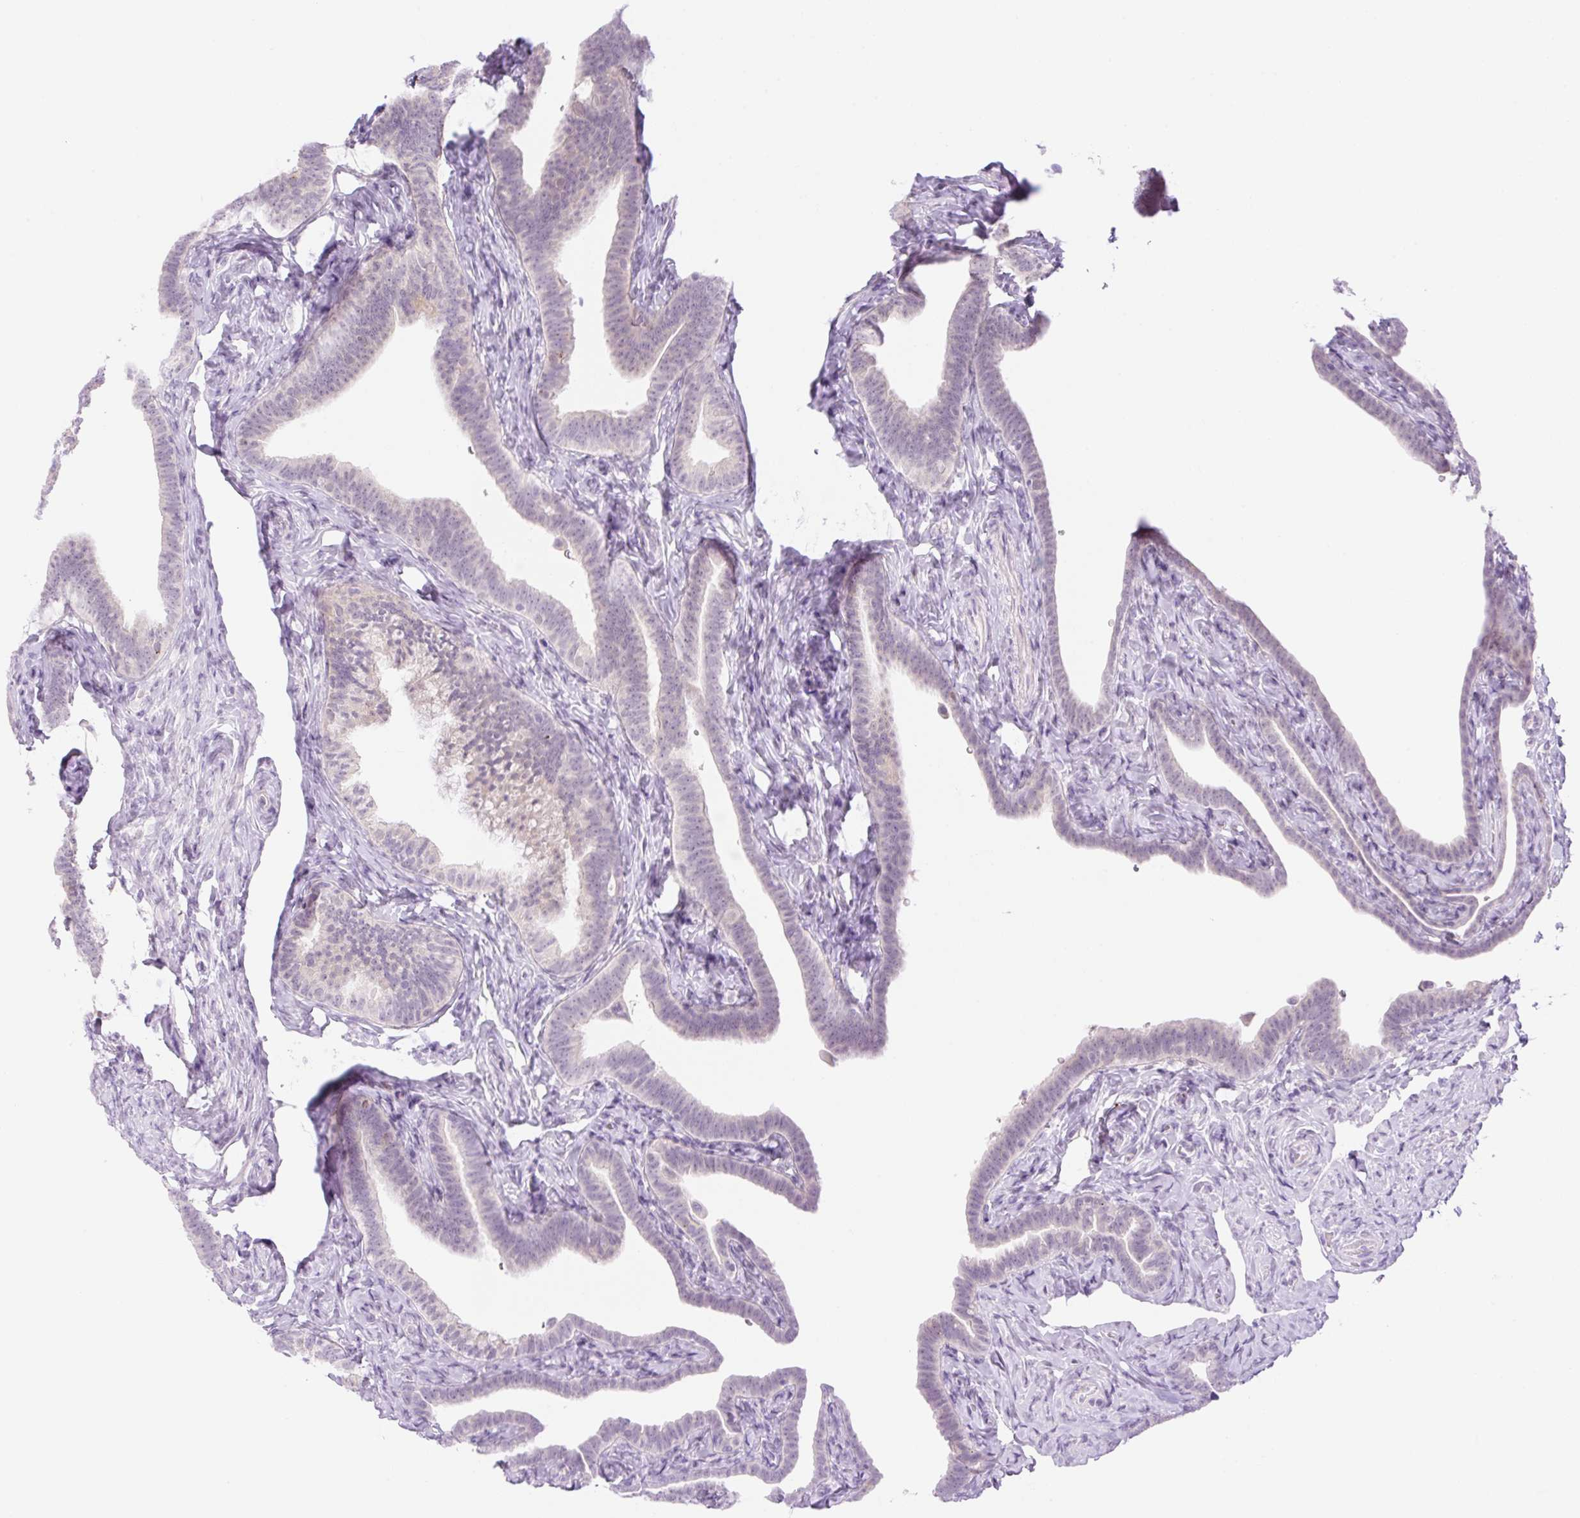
{"staining": {"intensity": "negative", "quantity": "none", "location": "none"}, "tissue": "fallopian tube", "cell_type": "Glandular cells", "image_type": "normal", "snomed": [{"axis": "morphology", "description": "Normal tissue, NOS"}, {"axis": "topography", "description": "Fallopian tube"}], "caption": "There is no significant positivity in glandular cells of fallopian tube. The staining is performed using DAB (3,3'-diaminobenzidine) brown chromogen with nuclei counter-stained in using hematoxylin.", "gene": "SPRYD4", "patient": {"sex": "female", "age": 69}}